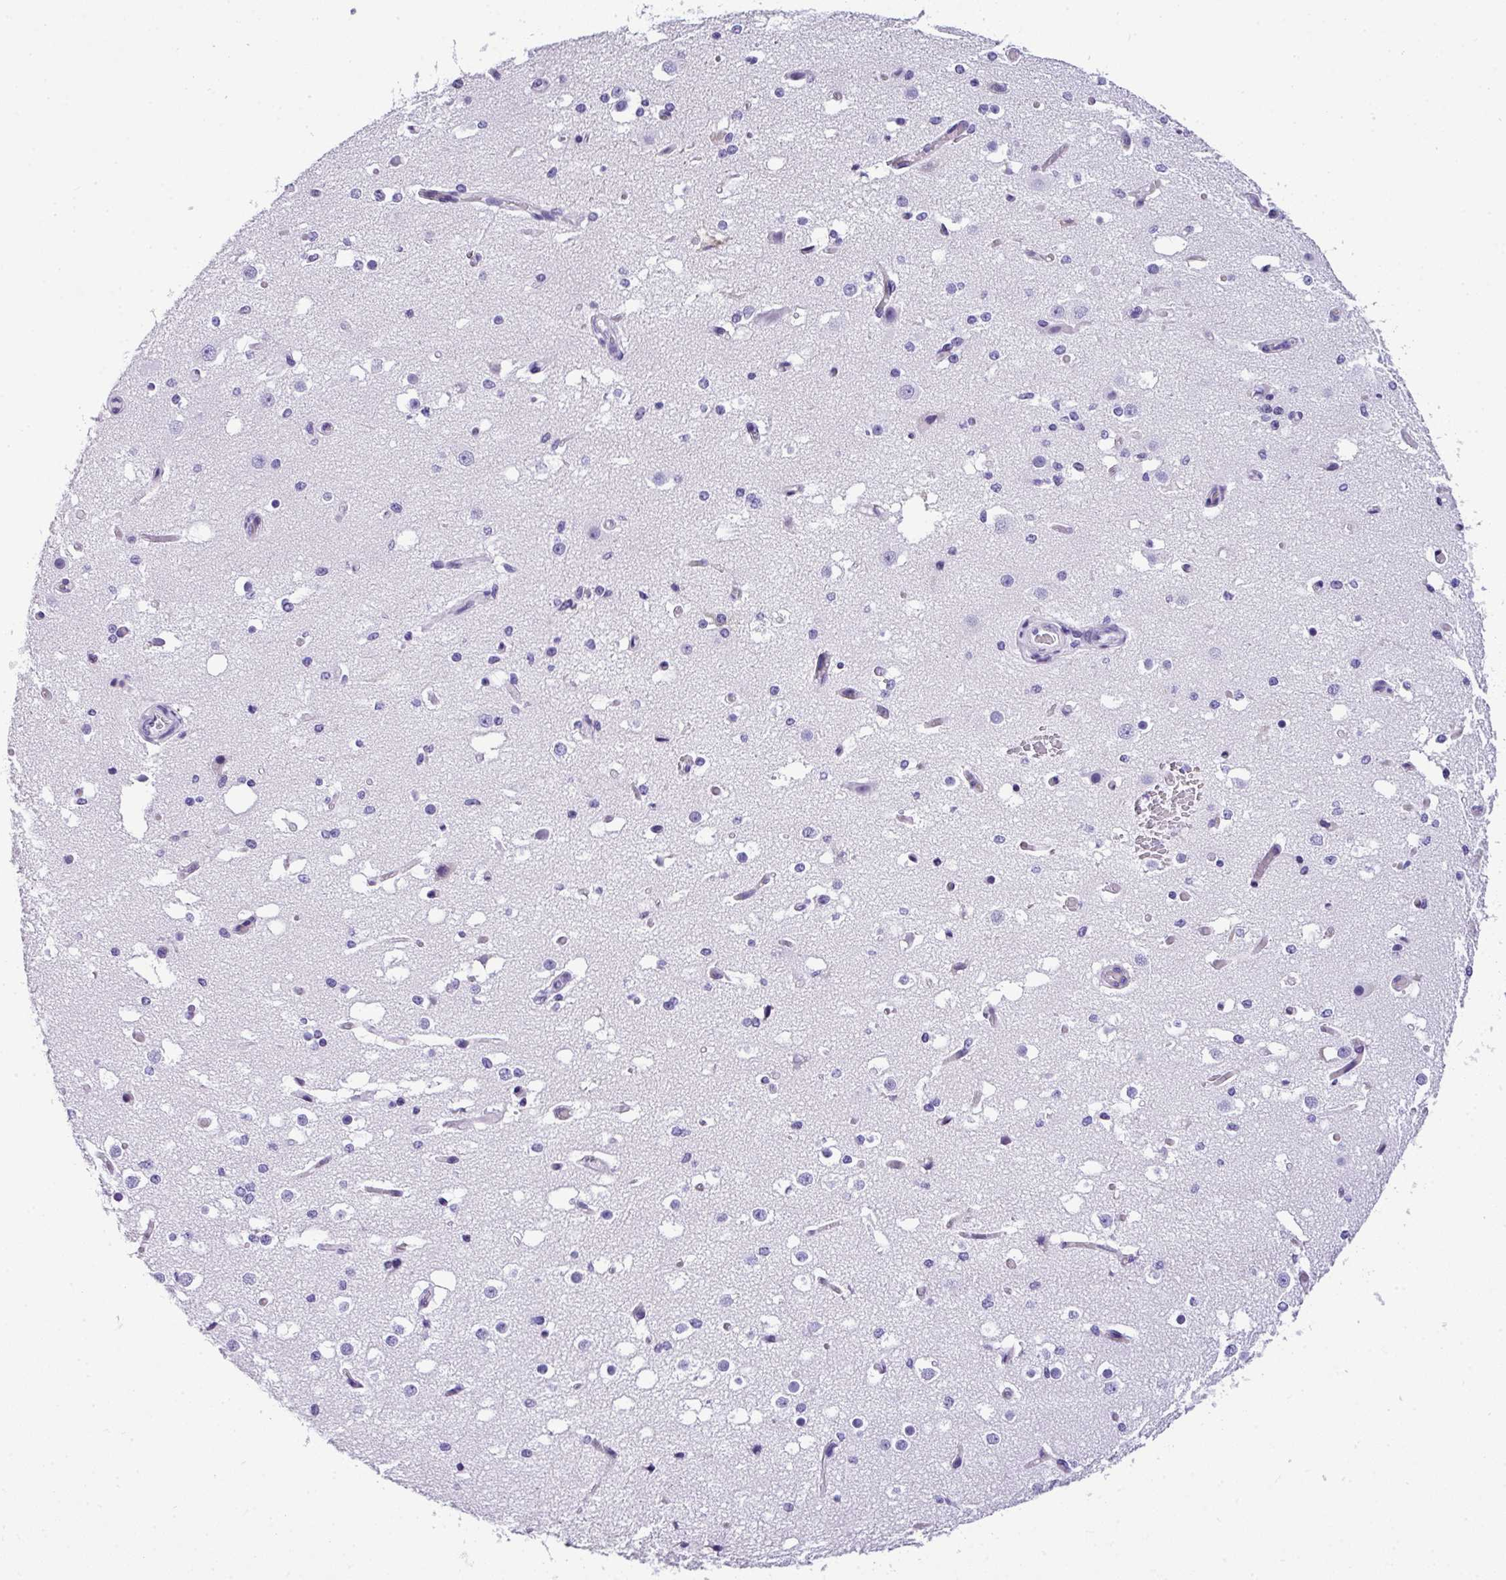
{"staining": {"intensity": "negative", "quantity": "none", "location": "none"}, "tissue": "cerebral cortex", "cell_type": "Endothelial cells", "image_type": "normal", "snomed": [{"axis": "morphology", "description": "Normal tissue, NOS"}, {"axis": "morphology", "description": "Inflammation, NOS"}, {"axis": "topography", "description": "Cerebral cortex"}], "caption": "Benign cerebral cortex was stained to show a protein in brown. There is no significant staining in endothelial cells.", "gene": "MUC21", "patient": {"sex": "male", "age": 6}}